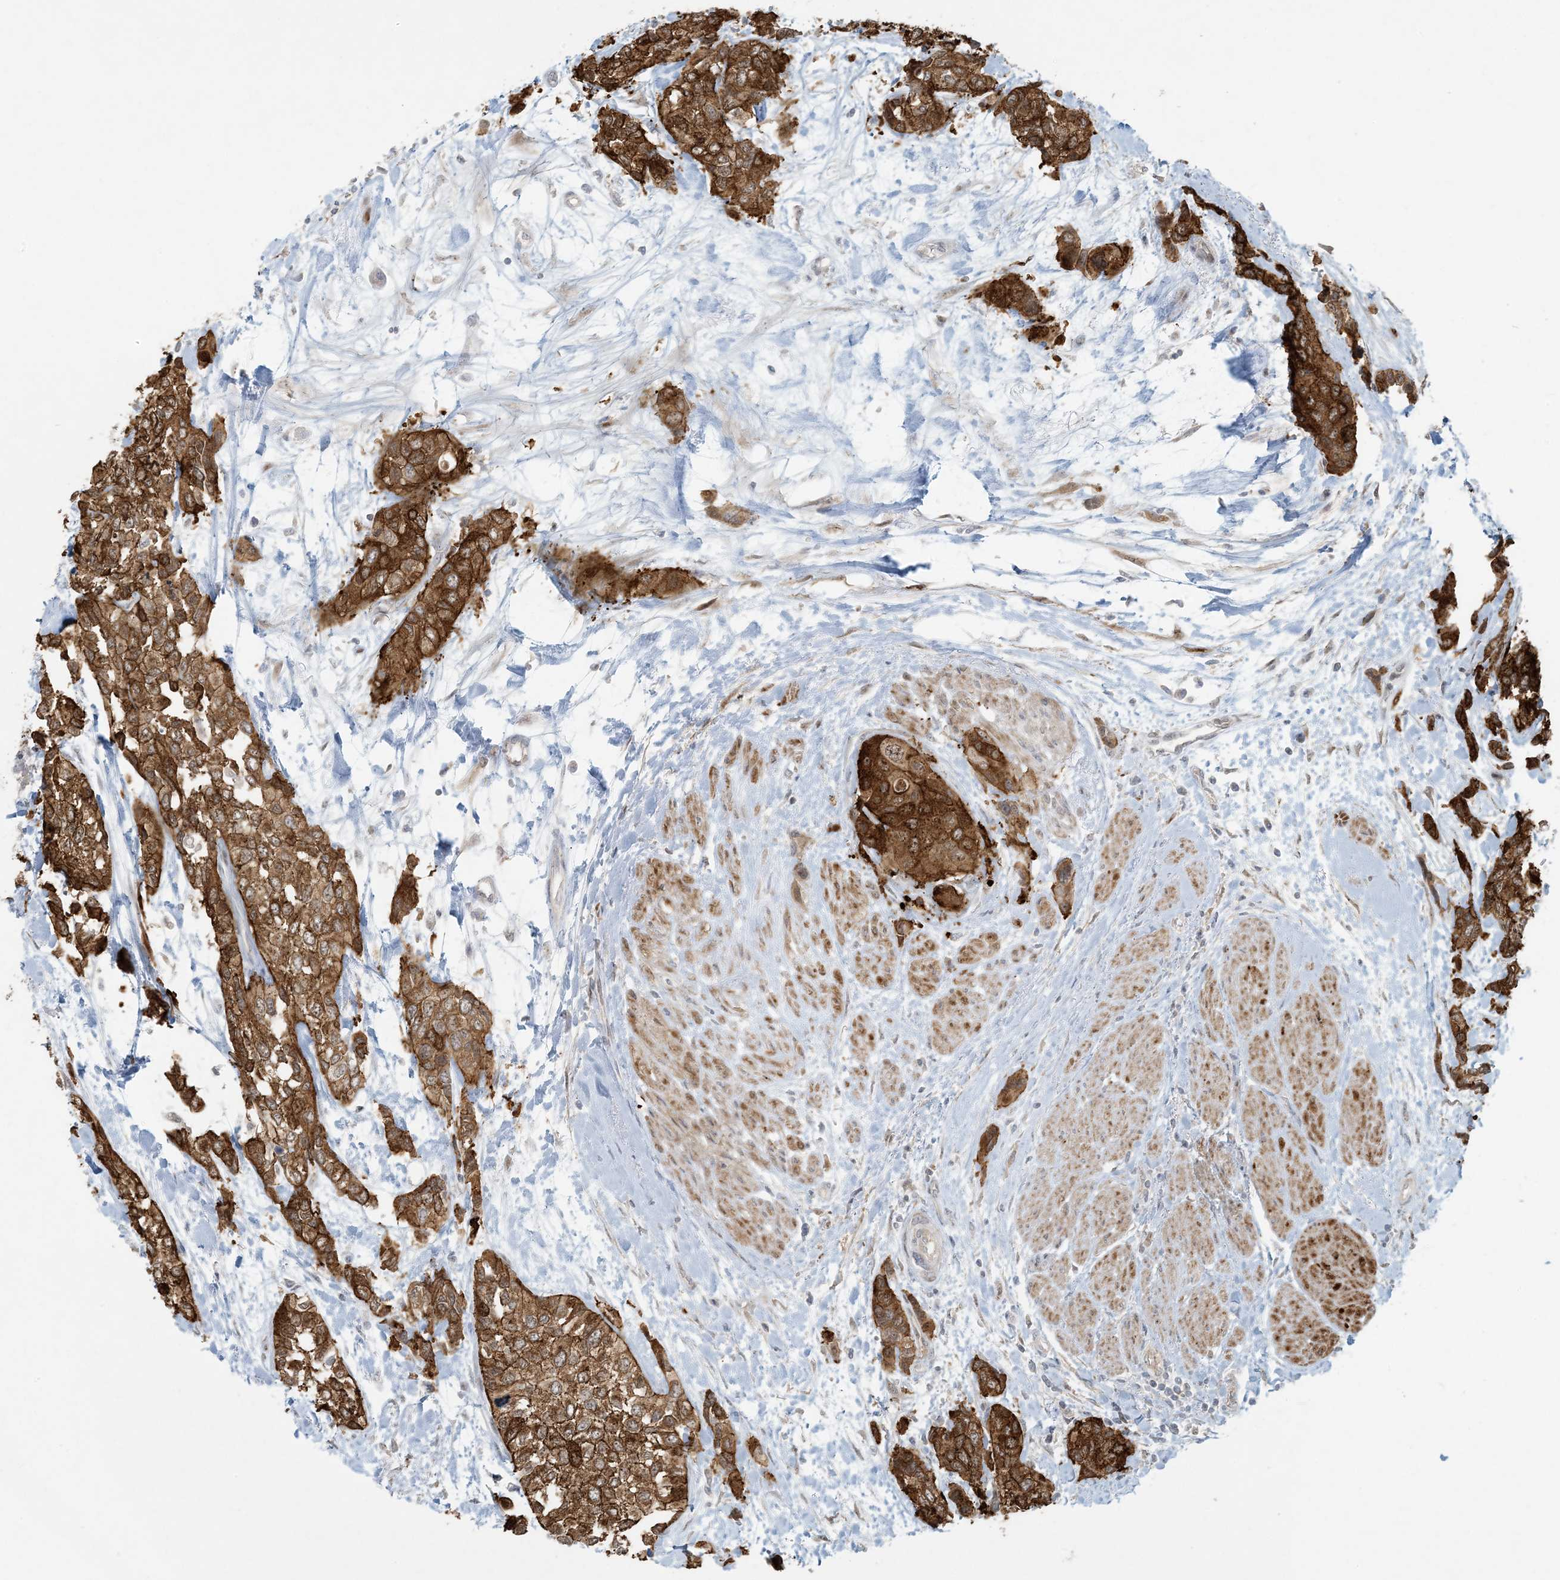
{"staining": {"intensity": "strong", "quantity": ">75%", "location": "cytoplasmic/membranous"}, "tissue": "urothelial cancer", "cell_type": "Tumor cells", "image_type": "cancer", "snomed": [{"axis": "morphology", "description": "Normal tissue, NOS"}, {"axis": "morphology", "description": "Urothelial carcinoma, High grade"}, {"axis": "topography", "description": "Vascular tissue"}, {"axis": "topography", "description": "Urinary bladder"}], "caption": "Protein staining reveals strong cytoplasmic/membranous staining in approximately >75% of tumor cells in urothelial carcinoma (high-grade).", "gene": "BCORL1", "patient": {"sex": "female", "age": 56}}